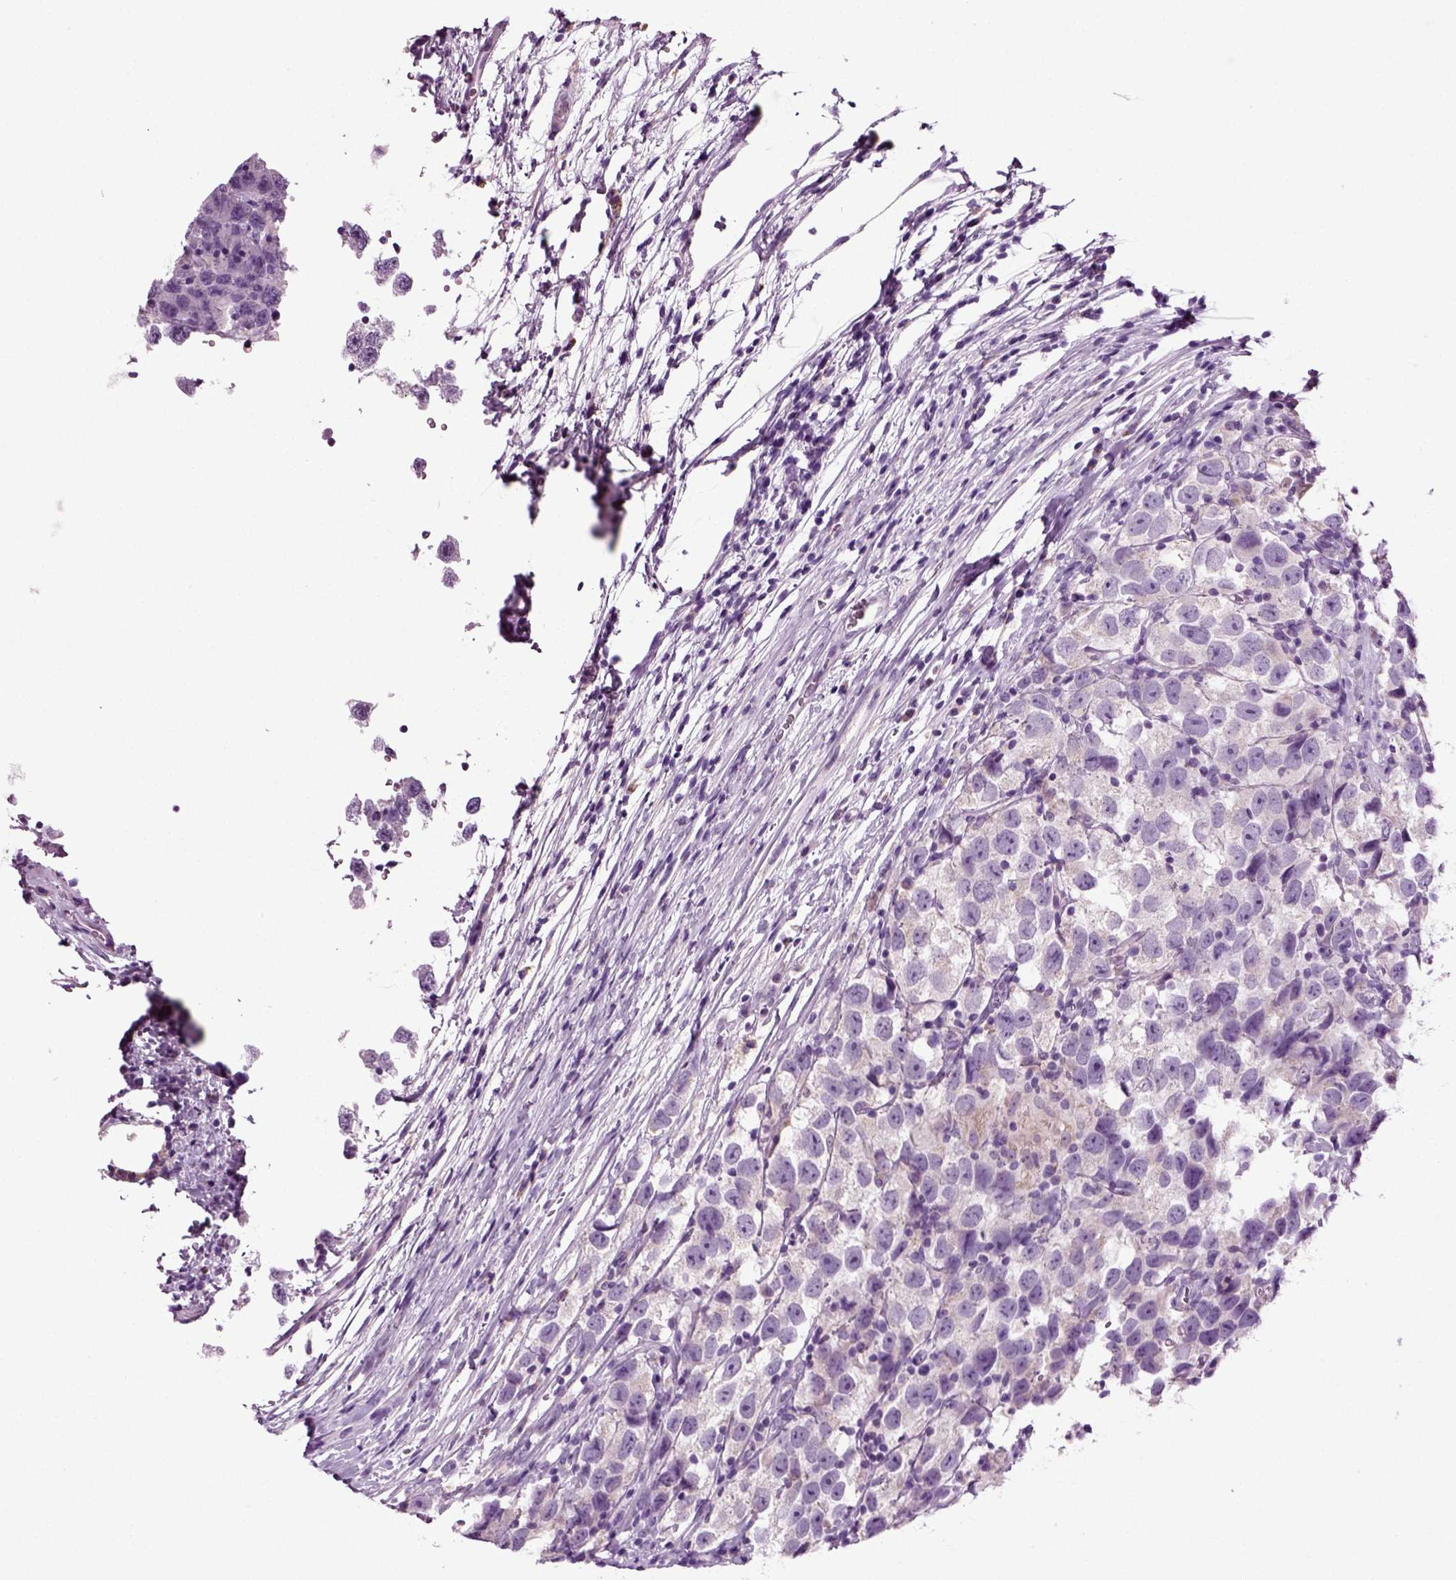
{"staining": {"intensity": "negative", "quantity": "none", "location": "none"}, "tissue": "testis cancer", "cell_type": "Tumor cells", "image_type": "cancer", "snomed": [{"axis": "morphology", "description": "Seminoma, NOS"}, {"axis": "topography", "description": "Testis"}], "caption": "An image of testis cancer (seminoma) stained for a protein exhibits no brown staining in tumor cells. Brightfield microscopy of immunohistochemistry (IHC) stained with DAB (3,3'-diaminobenzidine) (brown) and hematoxylin (blue), captured at high magnification.", "gene": "DNAH10", "patient": {"sex": "male", "age": 26}}